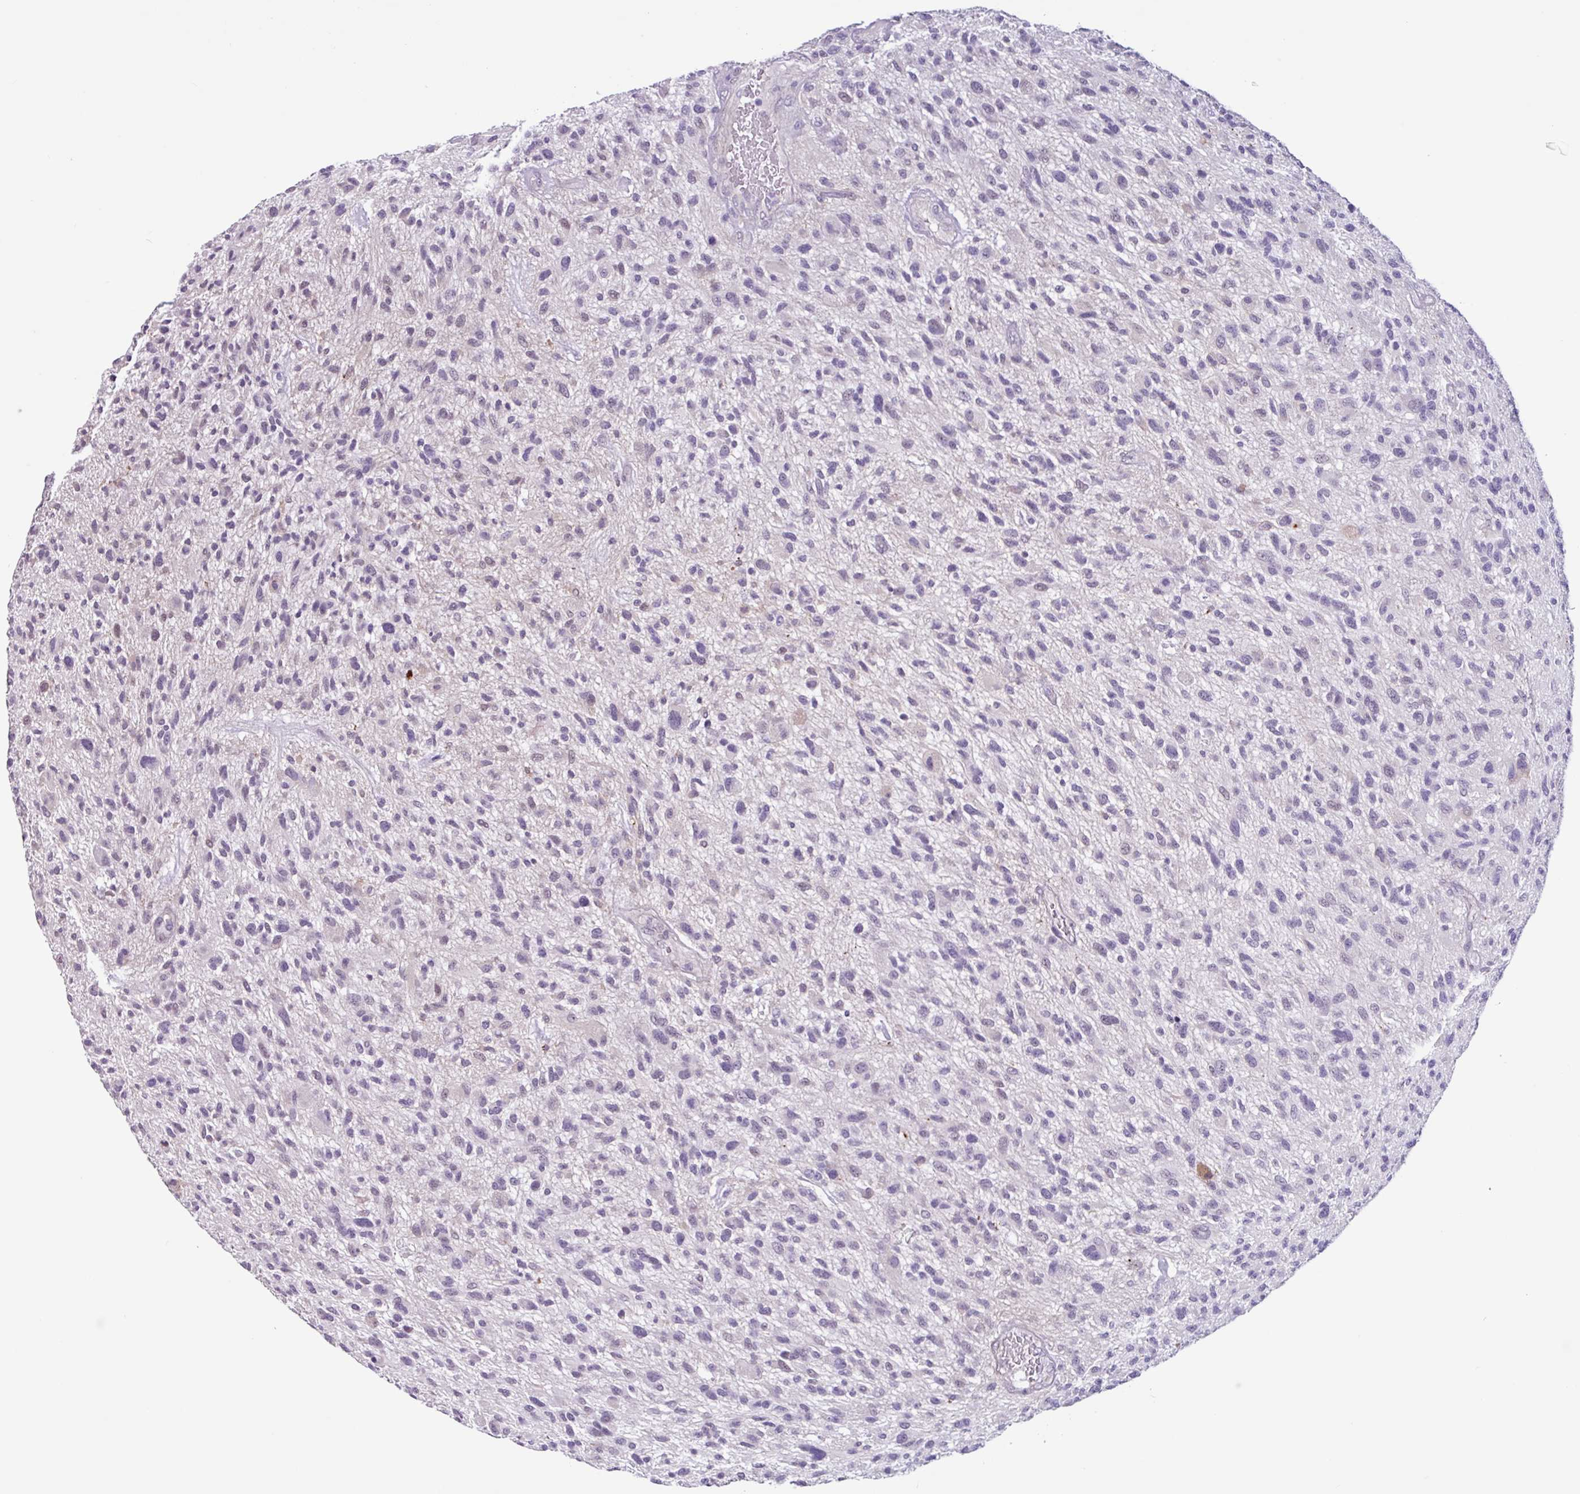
{"staining": {"intensity": "negative", "quantity": "none", "location": "none"}, "tissue": "glioma", "cell_type": "Tumor cells", "image_type": "cancer", "snomed": [{"axis": "morphology", "description": "Glioma, malignant, High grade"}, {"axis": "topography", "description": "Brain"}], "caption": "Human glioma stained for a protein using immunohistochemistry (IHC) shows no positivity in tumor cells.", "gene": "OTX1", "patient": {"sex": "male", "age": 47}}